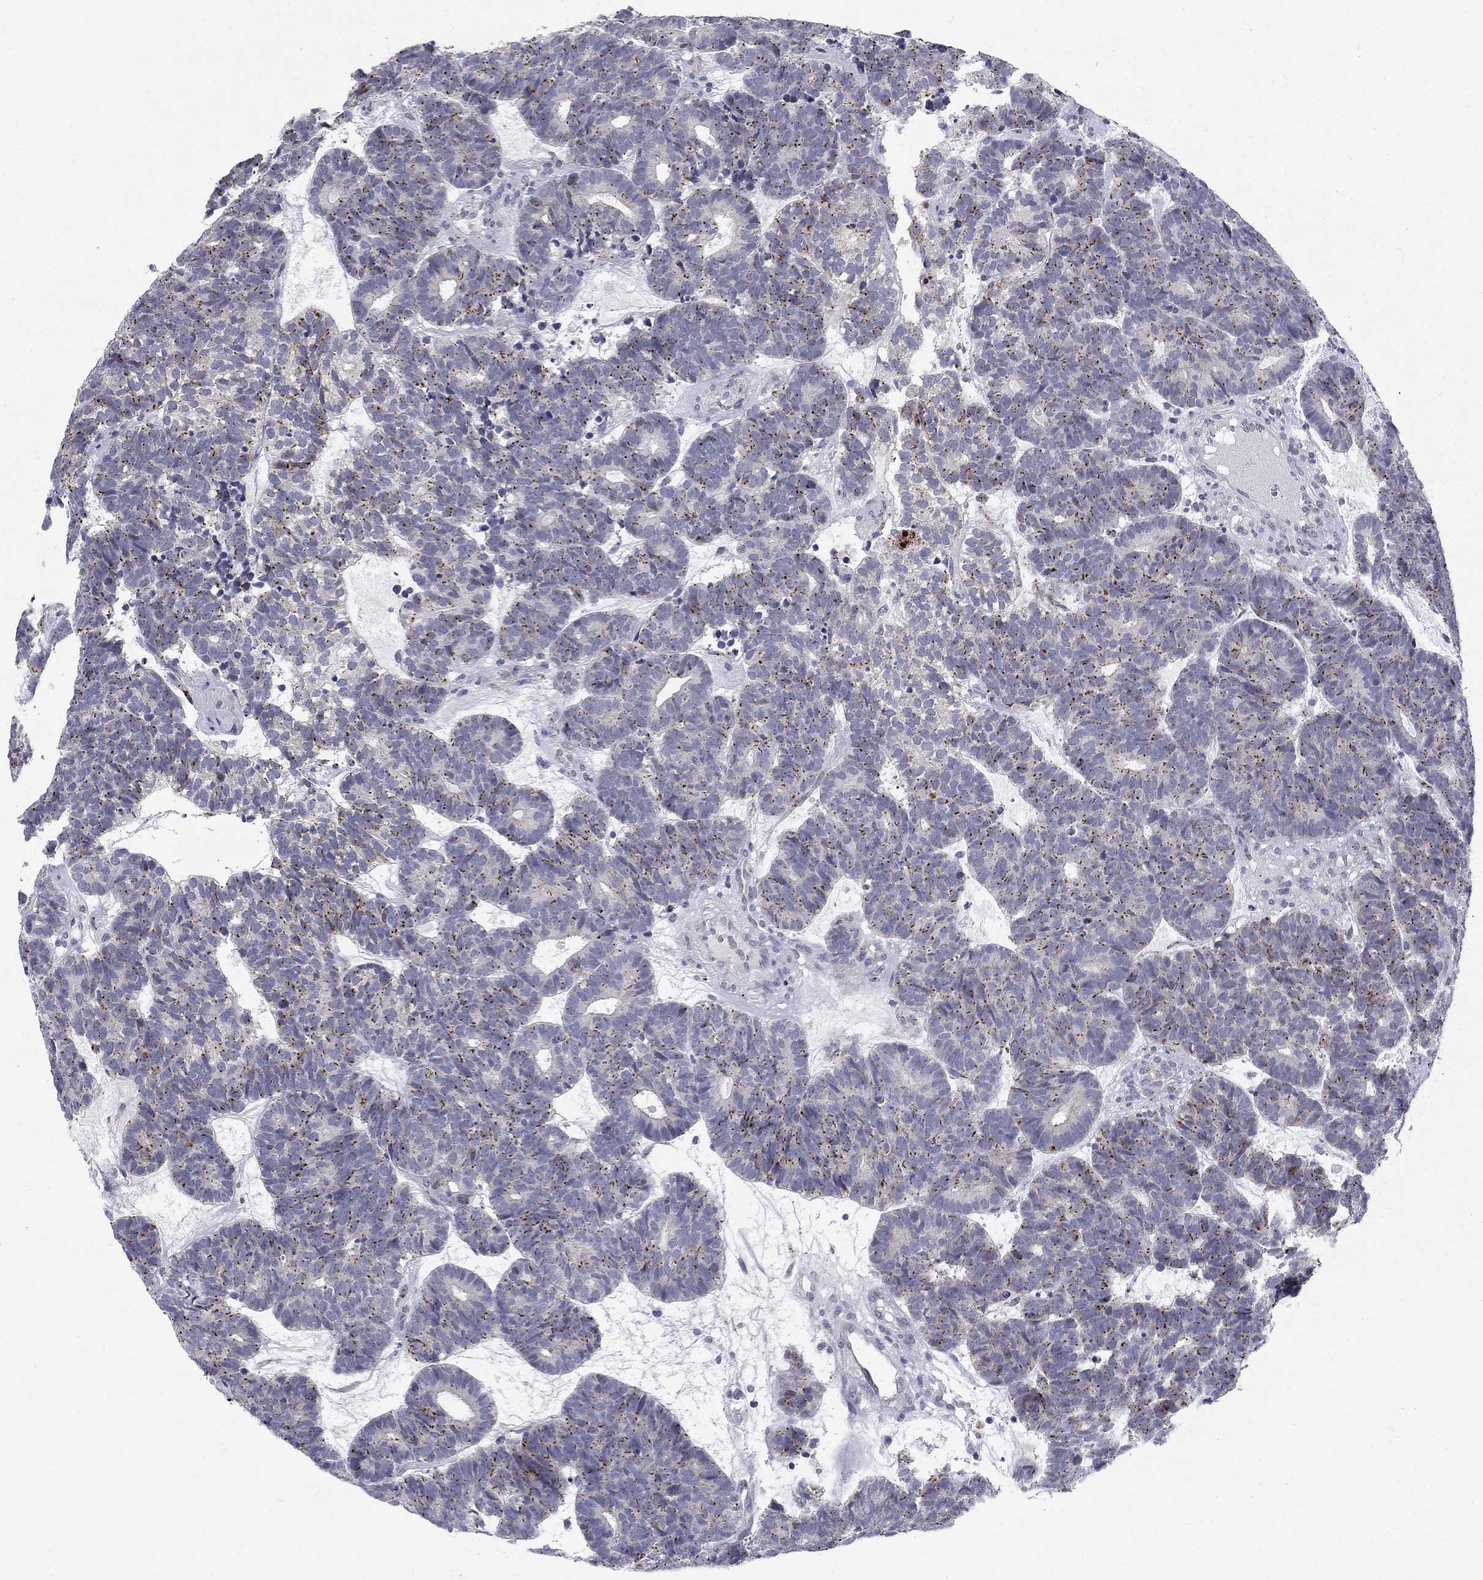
{"staining": {"intensity": "strong", "quantity": "25%-75%", "location": "cytoplasmic/membranous"}, "tissue": "head and neck cancer", "cell_type": "Tumor cells", "image_type": "cancer", "snomed": [{"axis": "morphology", "description": "Adenocarcinoma, NOS"}, {"axis": "topography", "description": "Head-Neck"}], "caption": "Immunohistochemical staining of head and neck cancer reveals strong cytoplasmic/membranous protein positivity in about 25%-75% of tumor cells.", "gene": "CLIC6", "patient": {"sex": "female", "age": 81}}